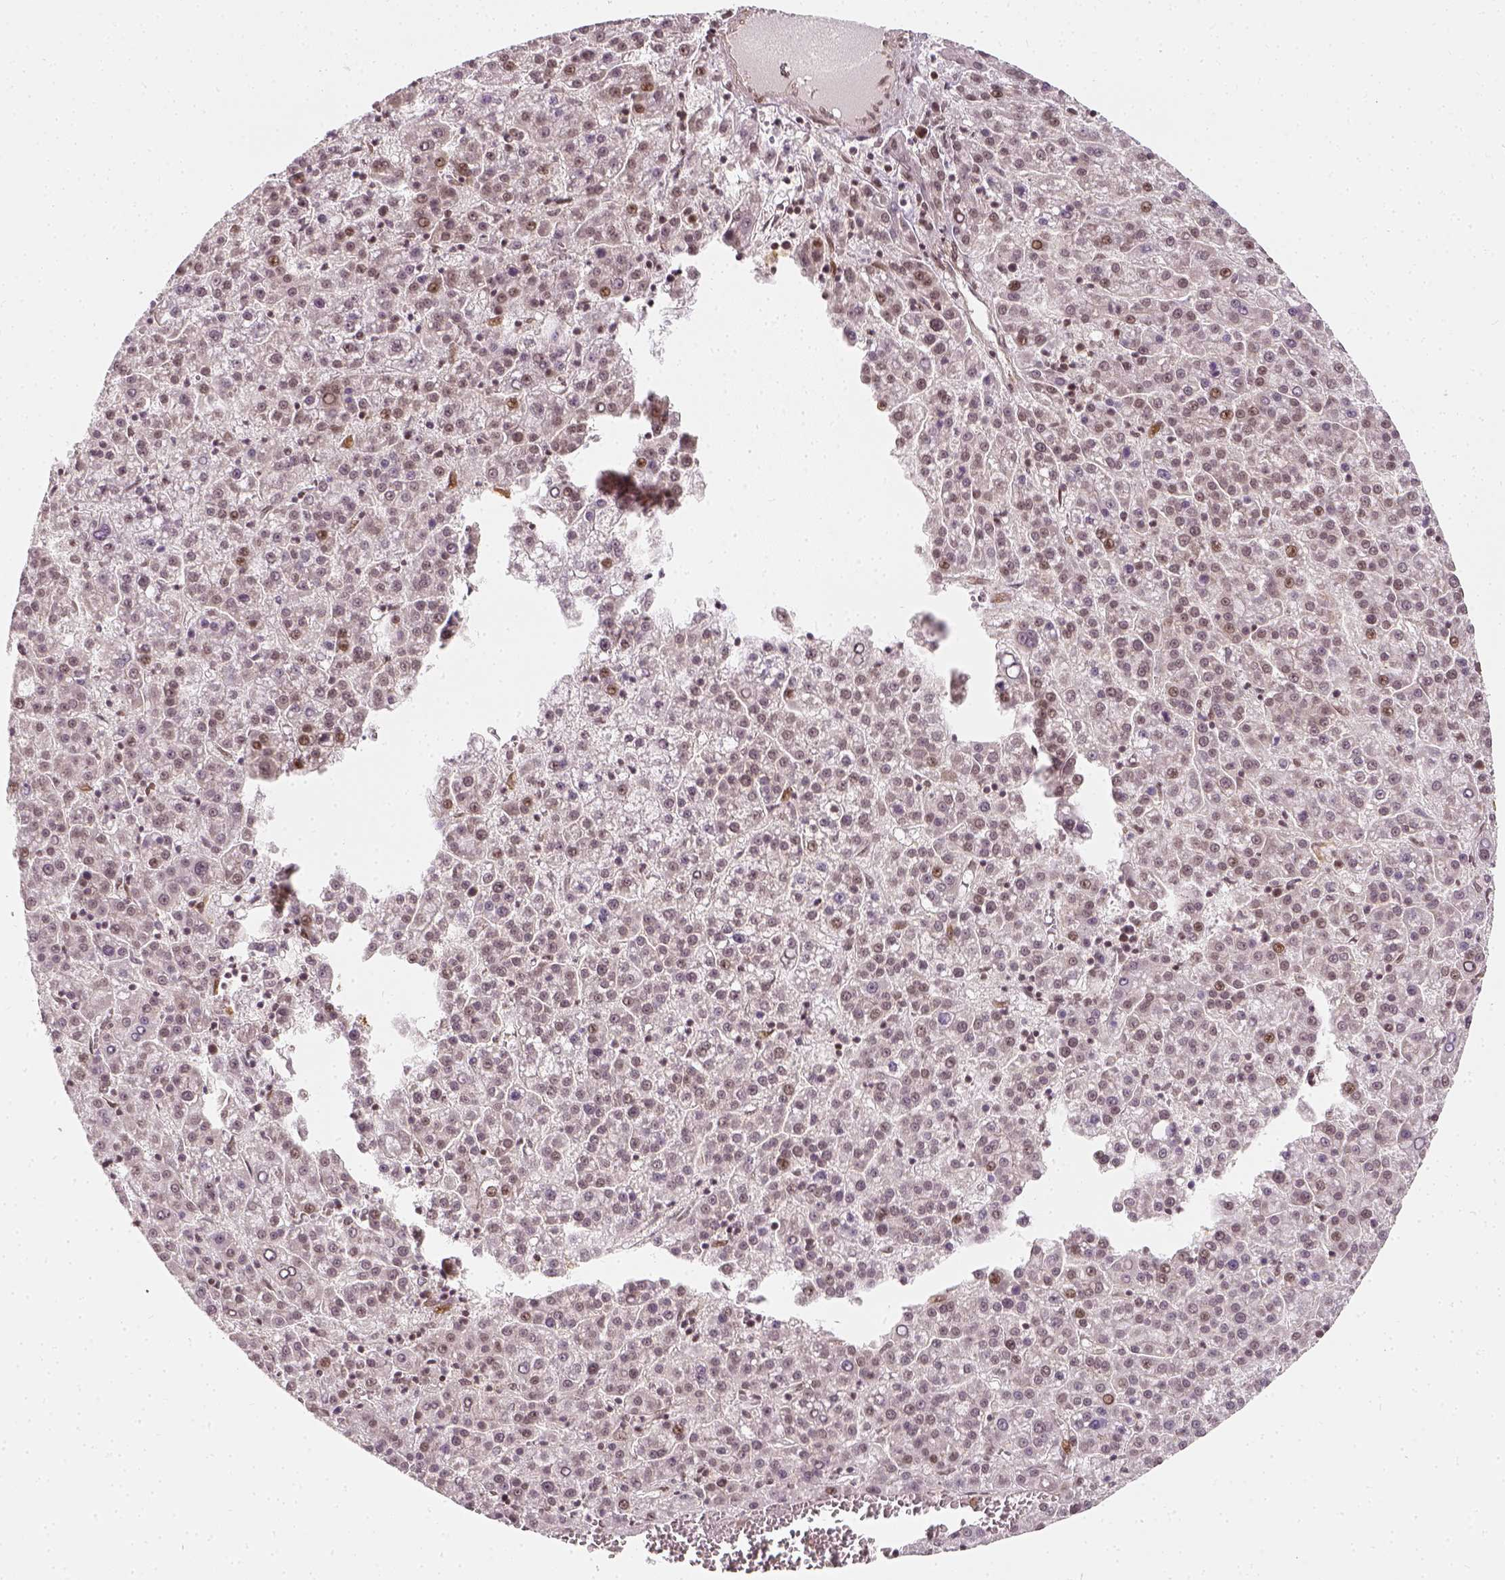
{"staining": {"intensity": "negative", "quantity": "none", "location": "none"}, "tissue": "liver cancer", "cell_type": "Tumor cells", "image_type": "cancer", "snomed": [{"axis": "morphology", "description": "Carcinoma, Hepatocellular, NOS"}, {"axis": "topography", "description": "Liver"}], "caption": "The image reveals no staining of tumor cells in liver hepatocellular carcinoma. The staining was performed using DAB (3,3'-diaminobenzidine) to visualize the protein expression in brown, while the nuclei were stained in blue with hematoxylin (Magnification: 20x).", "gene": "ZMAT3", "patient": {"sex": "female", "age": 58}}